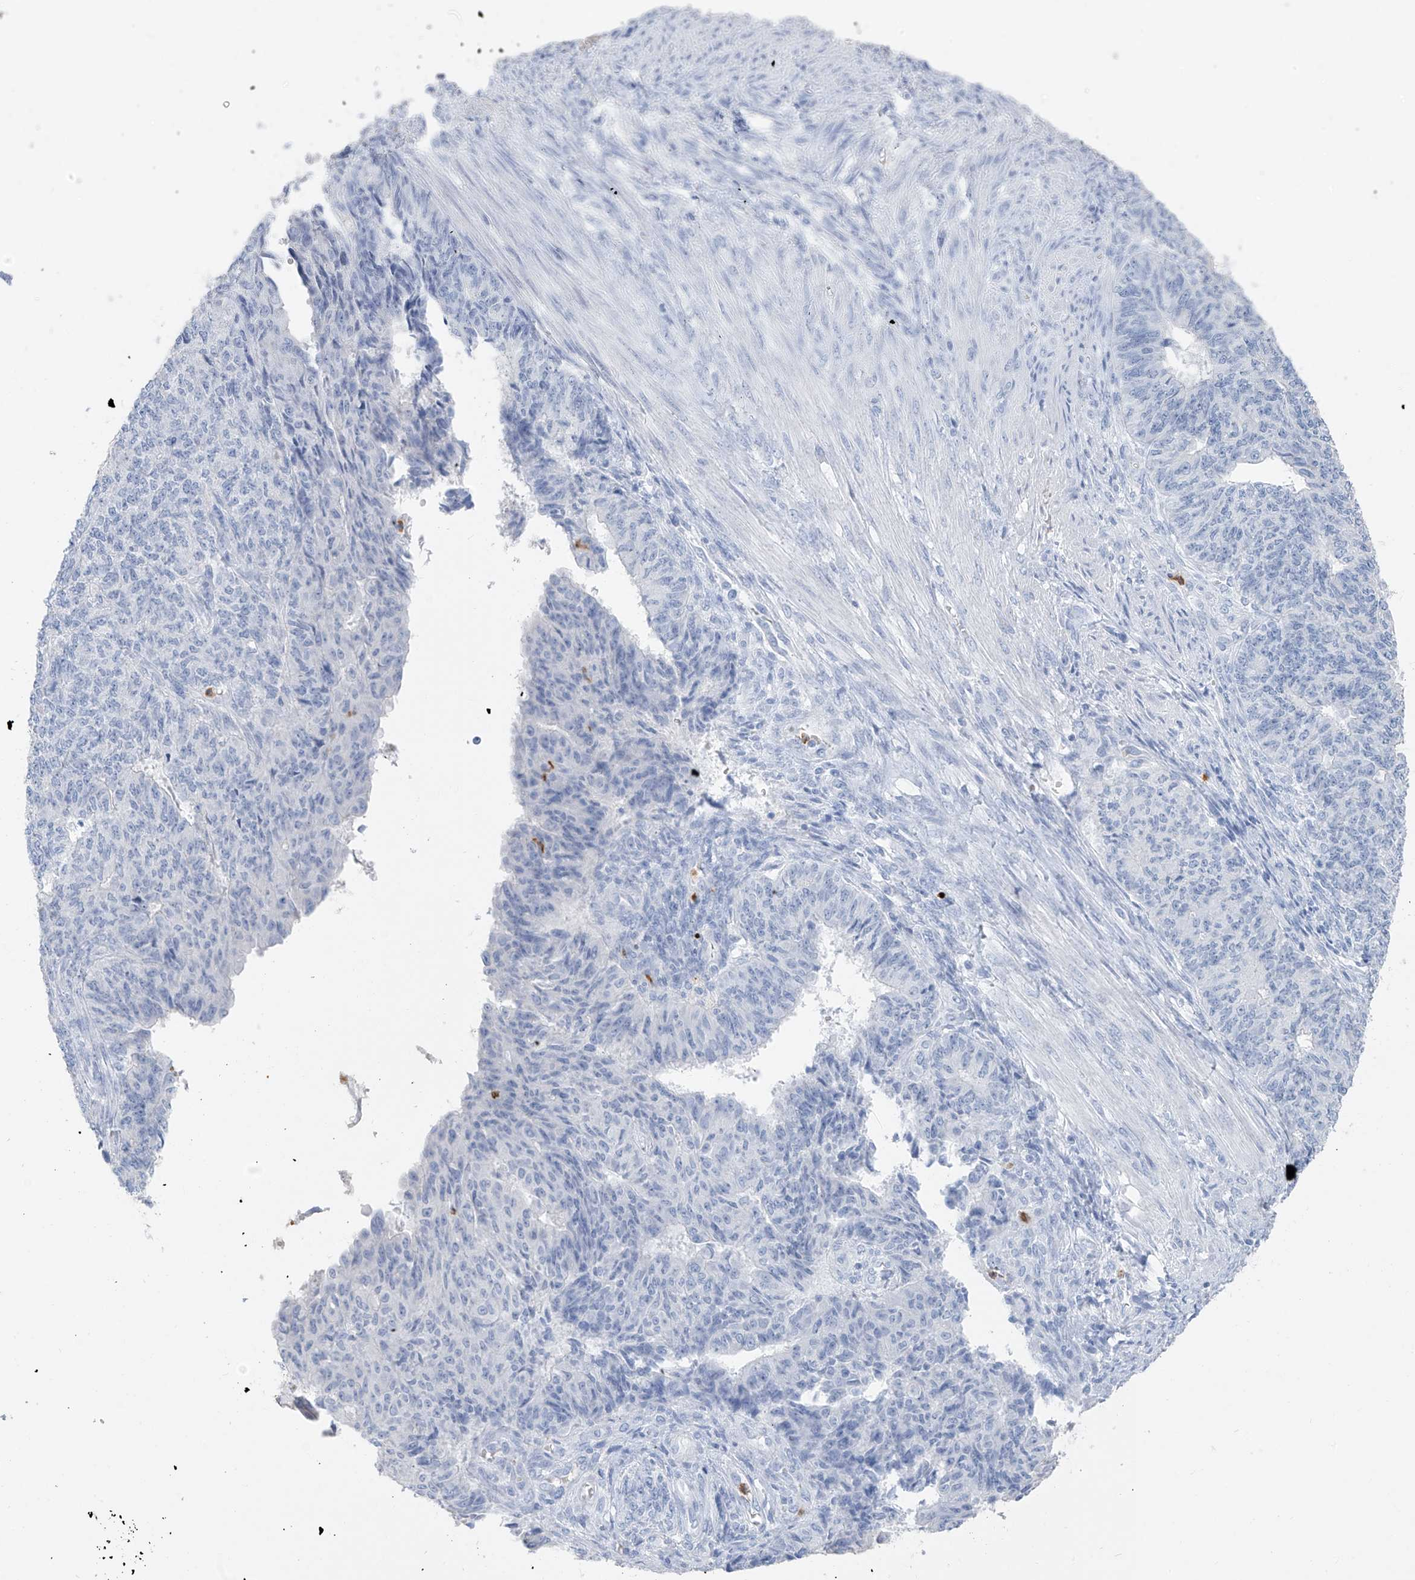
{"staining": {"intensity": "negative", "quantity": "none", "location": "none"}, "tissue": "endometrial cancer", "cell_type": "Tumor cells", "image_type": "cancer", "snomed": [{"axis": "morphology", "description": "Adenocarcinoma, NOS"}, {"axis": "topography", "description": "Endometrium"}], "caption": "A histopathology image of adenocarcinoma (endometrial) stained for a protein shows no brown staining in tumor cells.", "gene": "PAFAH1B3", "patient": {"sex": "female", "age": 32}}